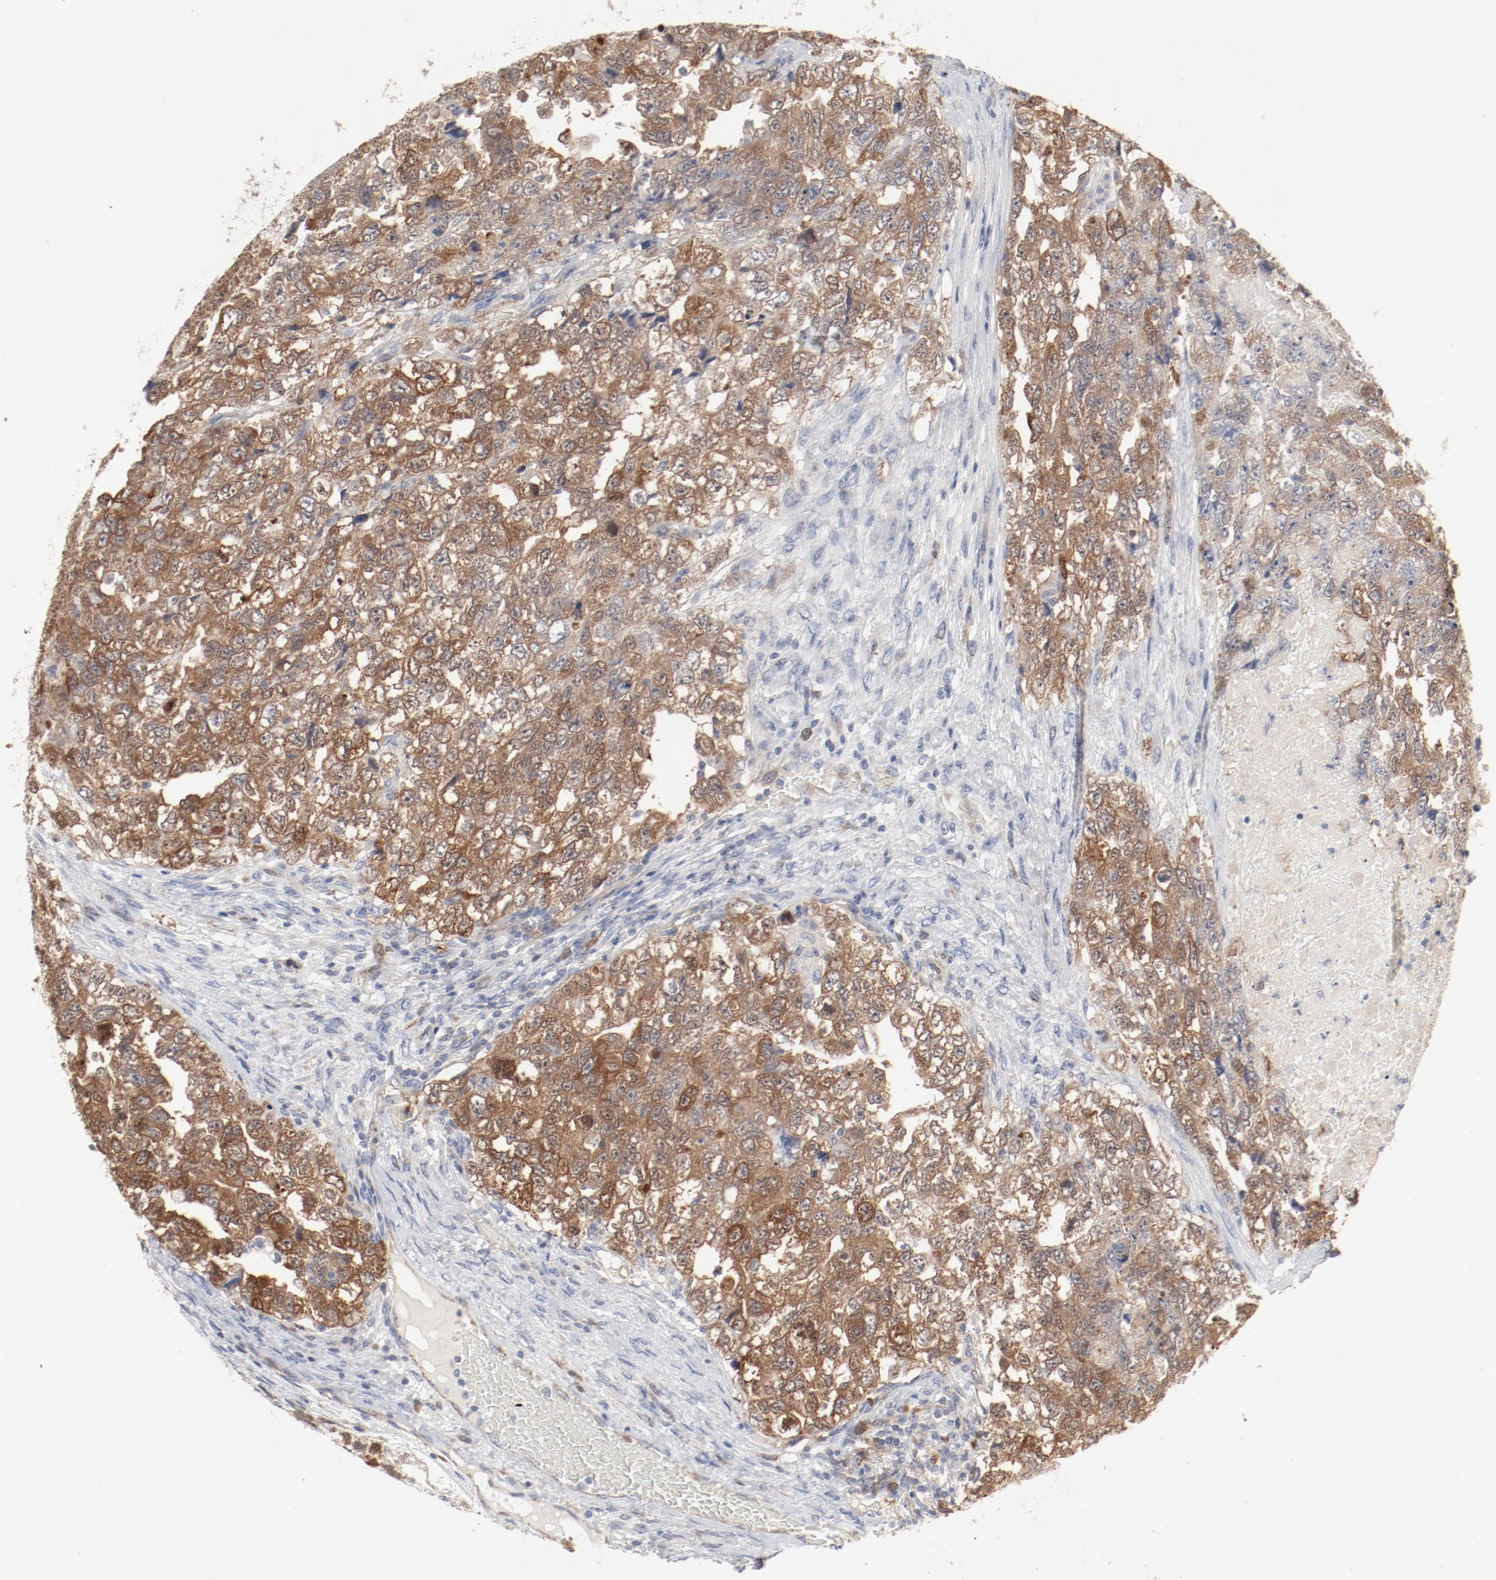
{"staining": {"intensity": "moderate", "quantity": ">75%", "location": "cytoplasmic/membranous"}, "tissue": "testis cancer", "cell_type": "Tumor cells", "image_type": "cancer", "snomed": [{"axis": "morphology", "description": "Carcinoma, Embryonal, NOS"}, {"axis": "topography", "description": "Testis"}], "caption": "IHC of human embryonal carcinoma (testis) reveals medium levels of moderate cytoplasmic/membranous positivity in about >75% of tumor cells.", "gene": "CDK1", "patient": {"sex": "male", "age": 36}}